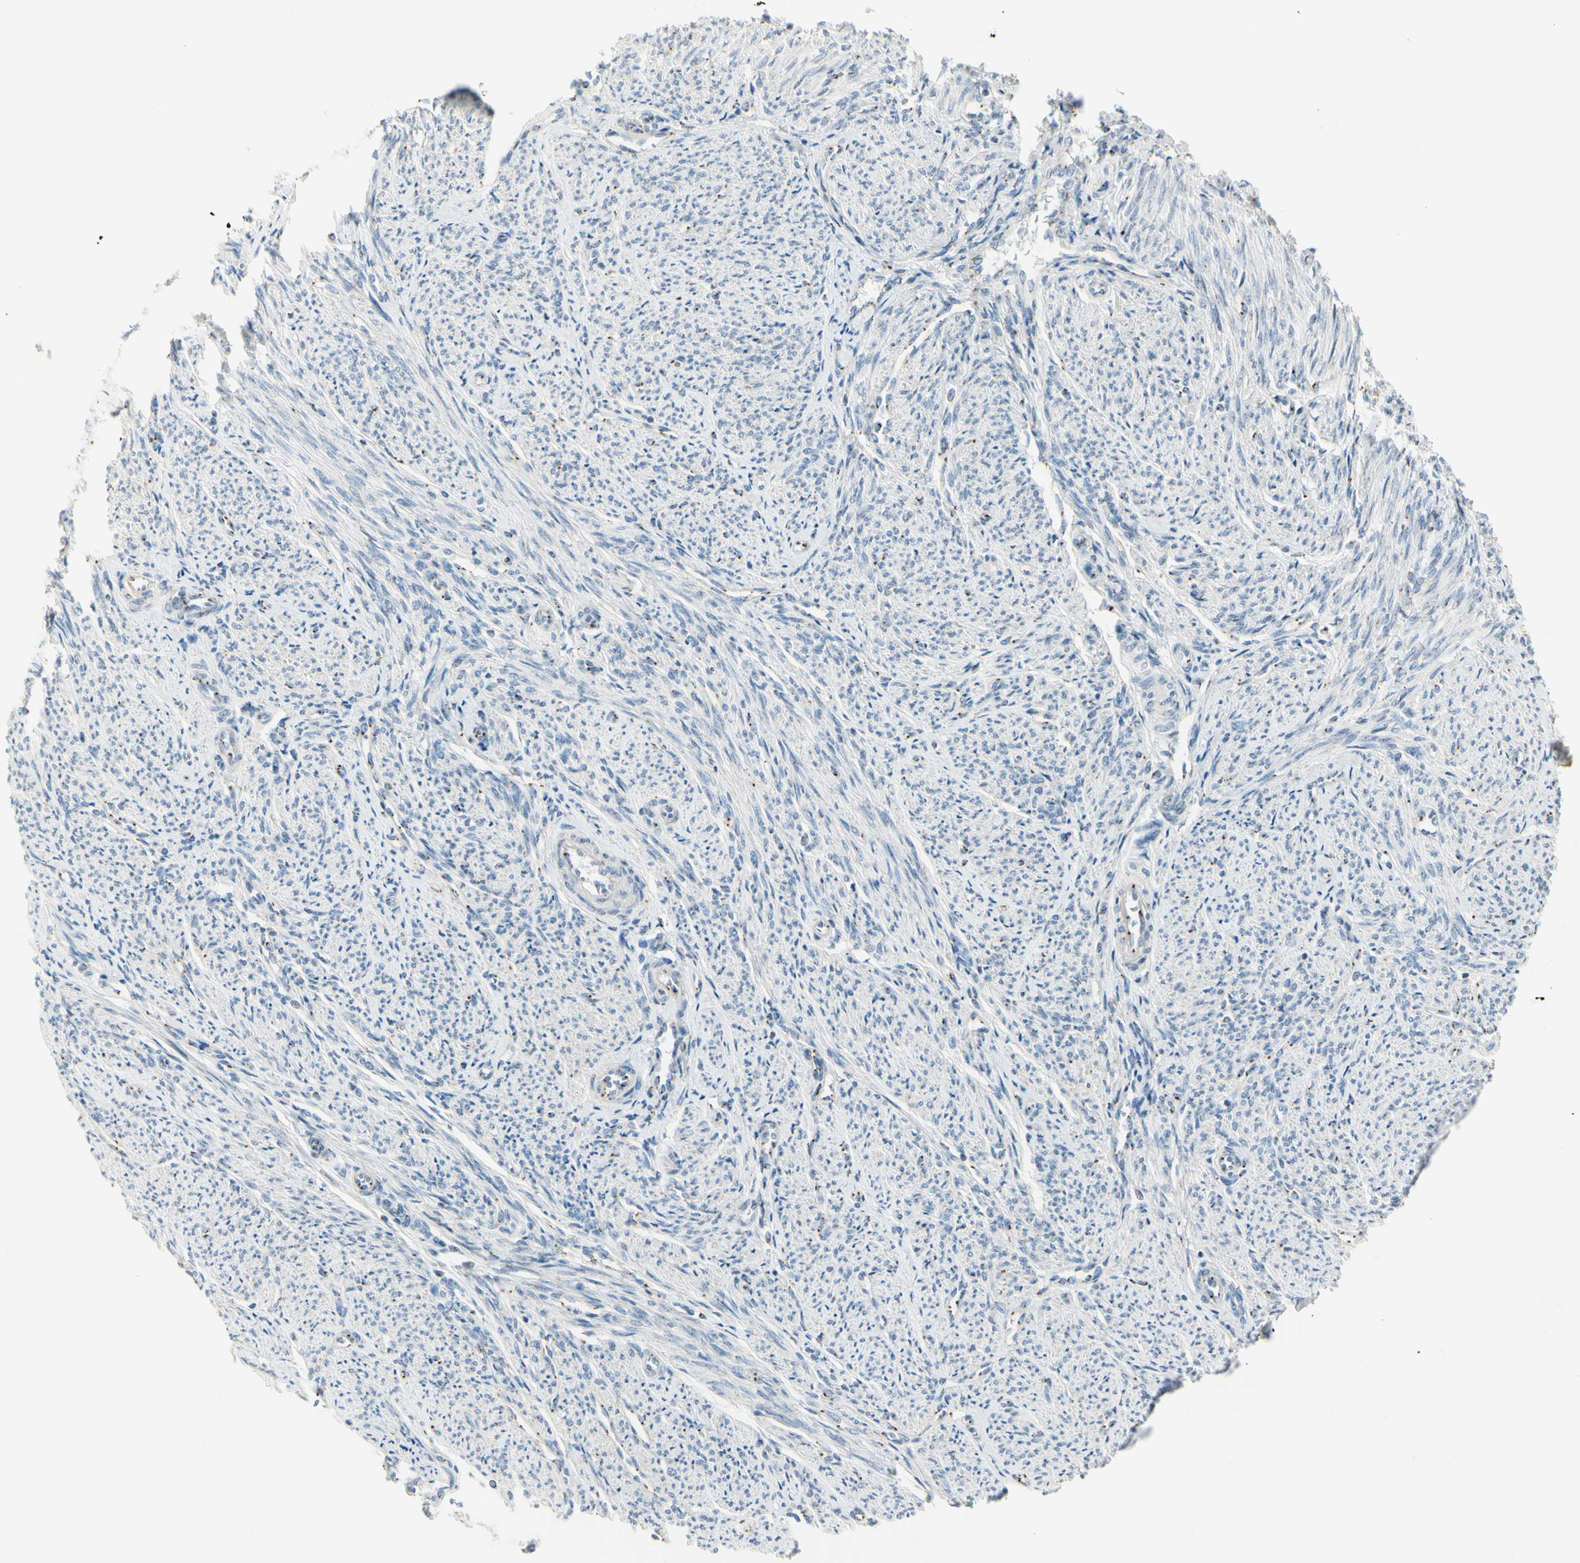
{"staining": {"intensity": "negative", "quantity": "none", "location": "none"}, "tissue": "smooth muscle", "cell_type": "Smooth muscle cells", "image_type": "normal", "snomed": [{"axis": "morphology", "description": "Normal tissue, NOS"}, {"axis": "topography", "description": "Smooth muscle"}], "caption": "This is an immunohistochemistry photomicrograph of unremarkable smooth muscle. There is no staining in smooth muscle cells.", "gene": "B4GALT1", "patient": {"sex": "female", "age": 65}}